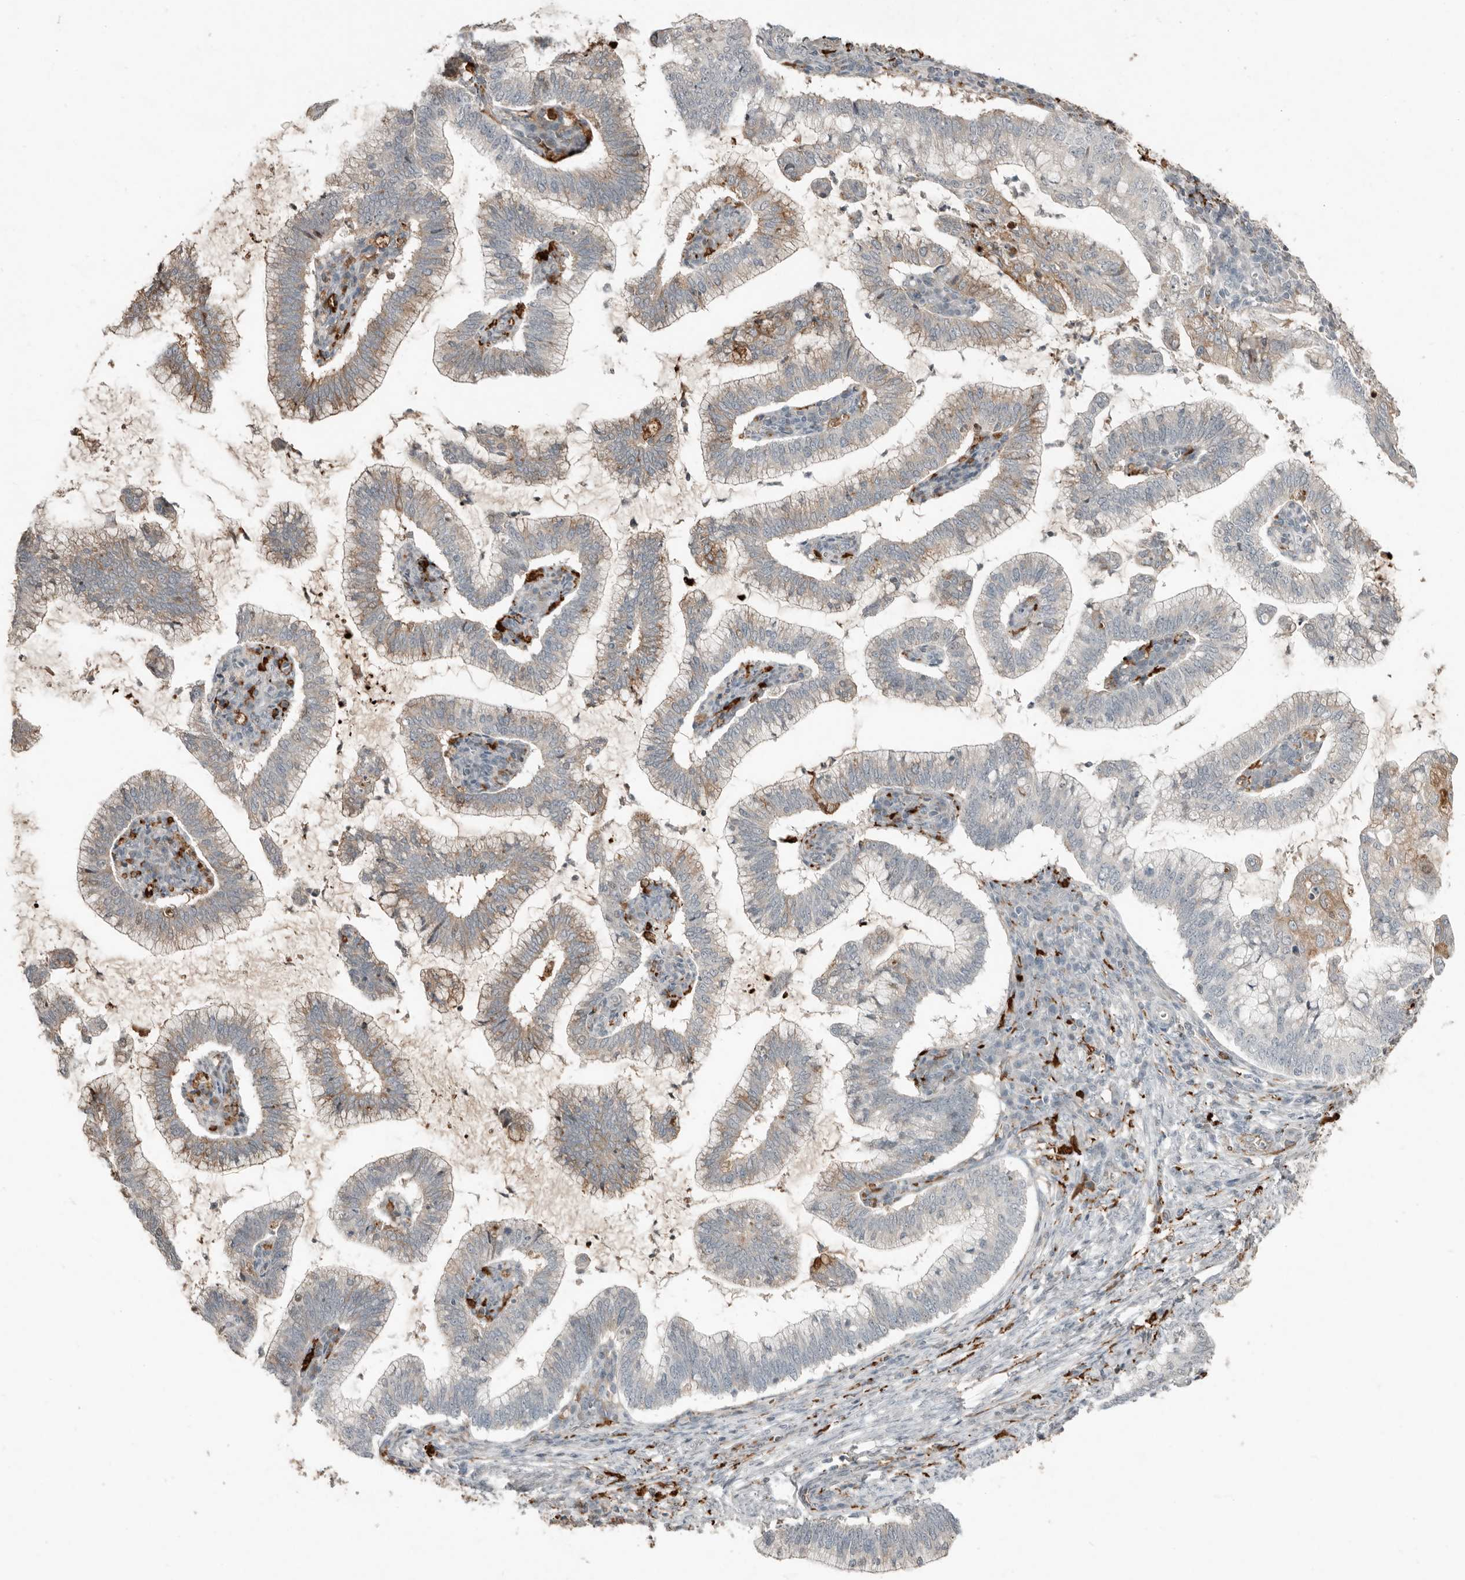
{"staining": {"intensity": "weak", "quantity": "25%-75%", "location": "cytoplasmic/membranous"}, "tissue": "cervical cancer", "cell_type": "Tumor cells", "image_type": "cancer", "snomed": [{"axis": "morphology", "description": "Adenocarcinoma, NOS"}, {"axis": "topography", "description": "Cervix"}], "caption": "Weak cytoplasmic/membranous staining for a protein is present in about 25%-75% of tumor cells of cervical adenocarcinoma using immunohistochemistry (IHC).", "gene": "KLHL38", "patient": {"sex": "female", "age": 36}}